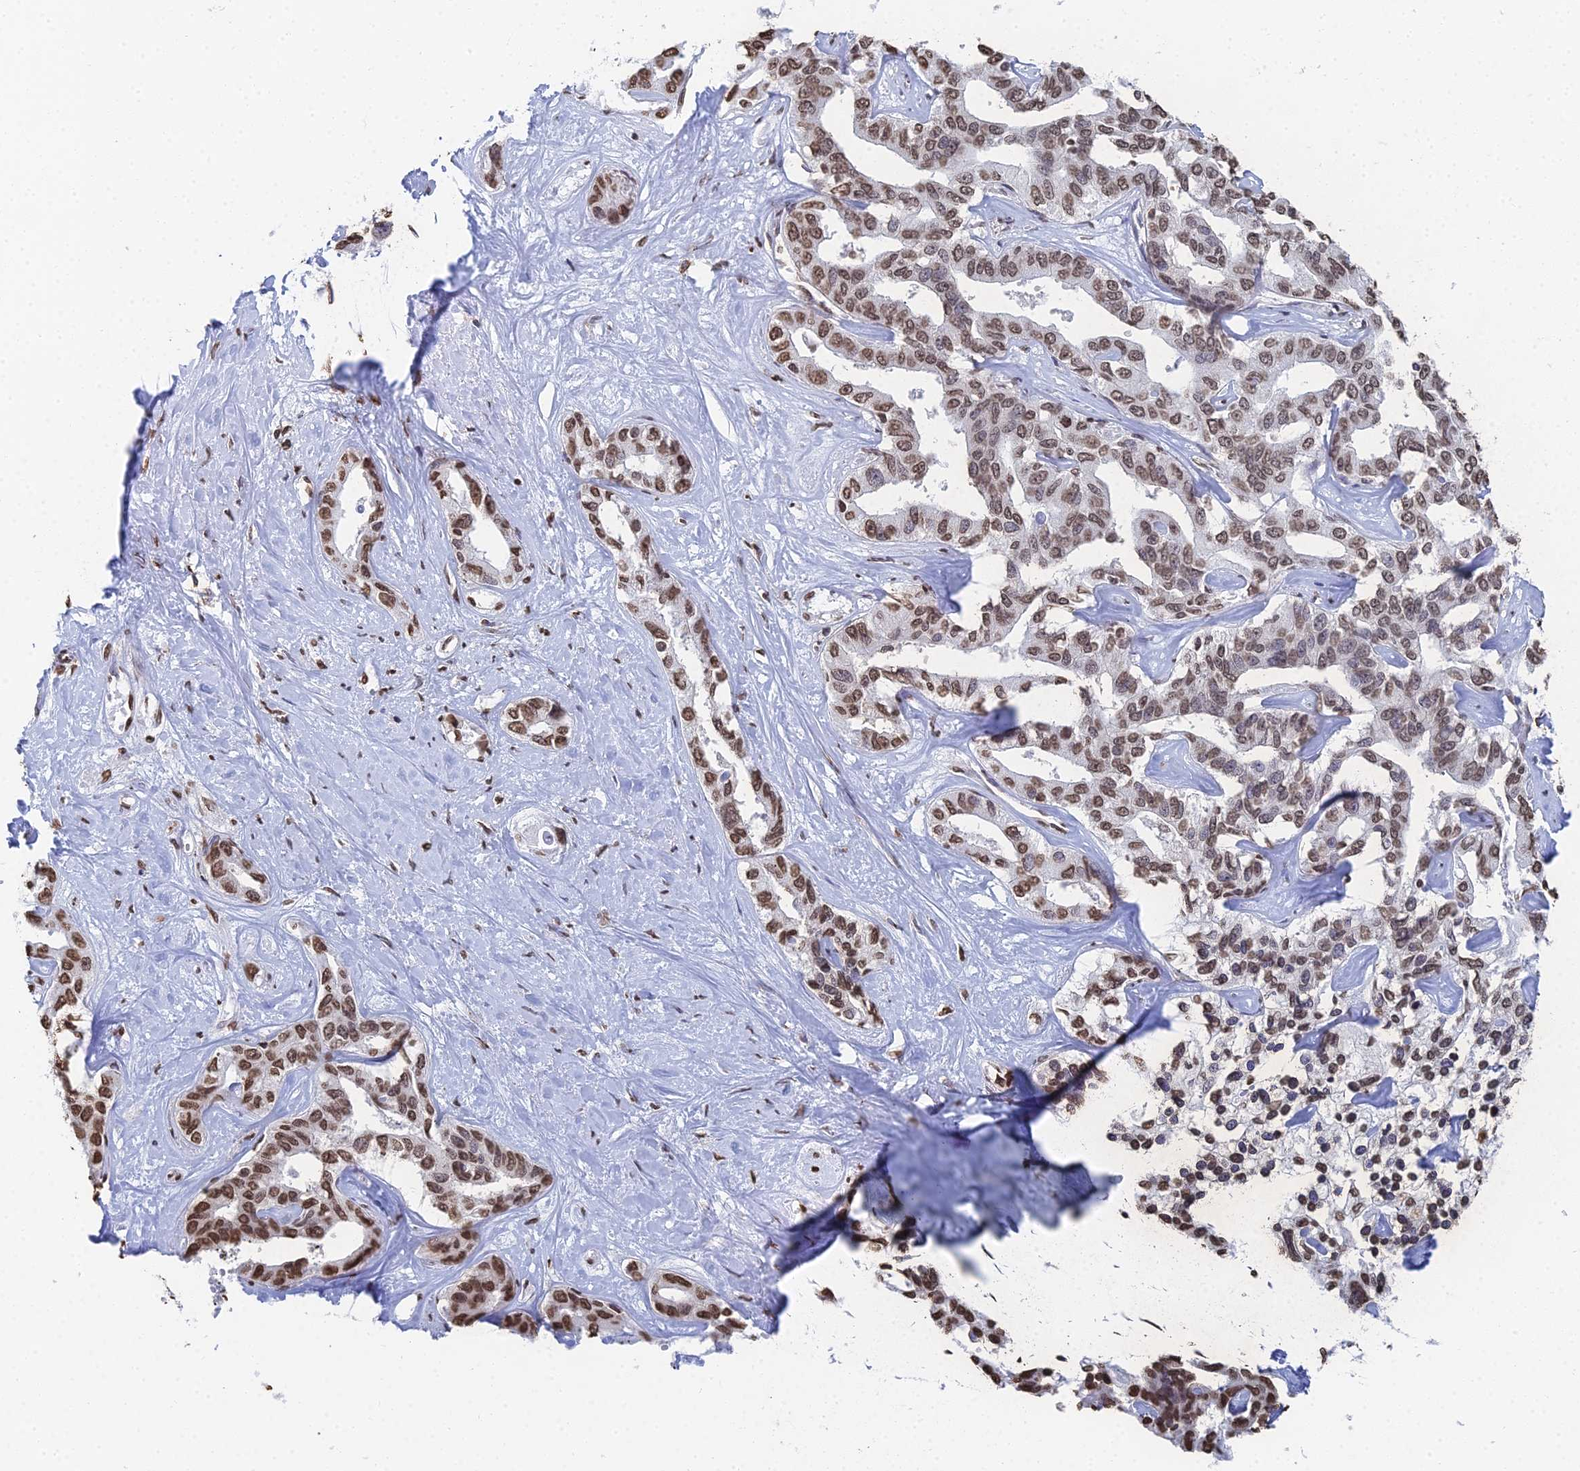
{"staining": {"intensity": "moderate", "quantity": ">75%", "location": "nuclear"}, "tissue": "liver cancer", "cell_type": "Tumor cells", "image_type": "cancer", "snomed": [{"axis": "morphology", "description": "Cholangiocarcinoma"}, {"axis": "topography", "description": "Liver"}], "caption": "Tumor cells display medium levels of moderate nuclear staining in approximately >75% of cells in liver cancer (cholangiocarcinoma).", "gene": "GBP3", "patient": {"sex": "male", "age": 59}}